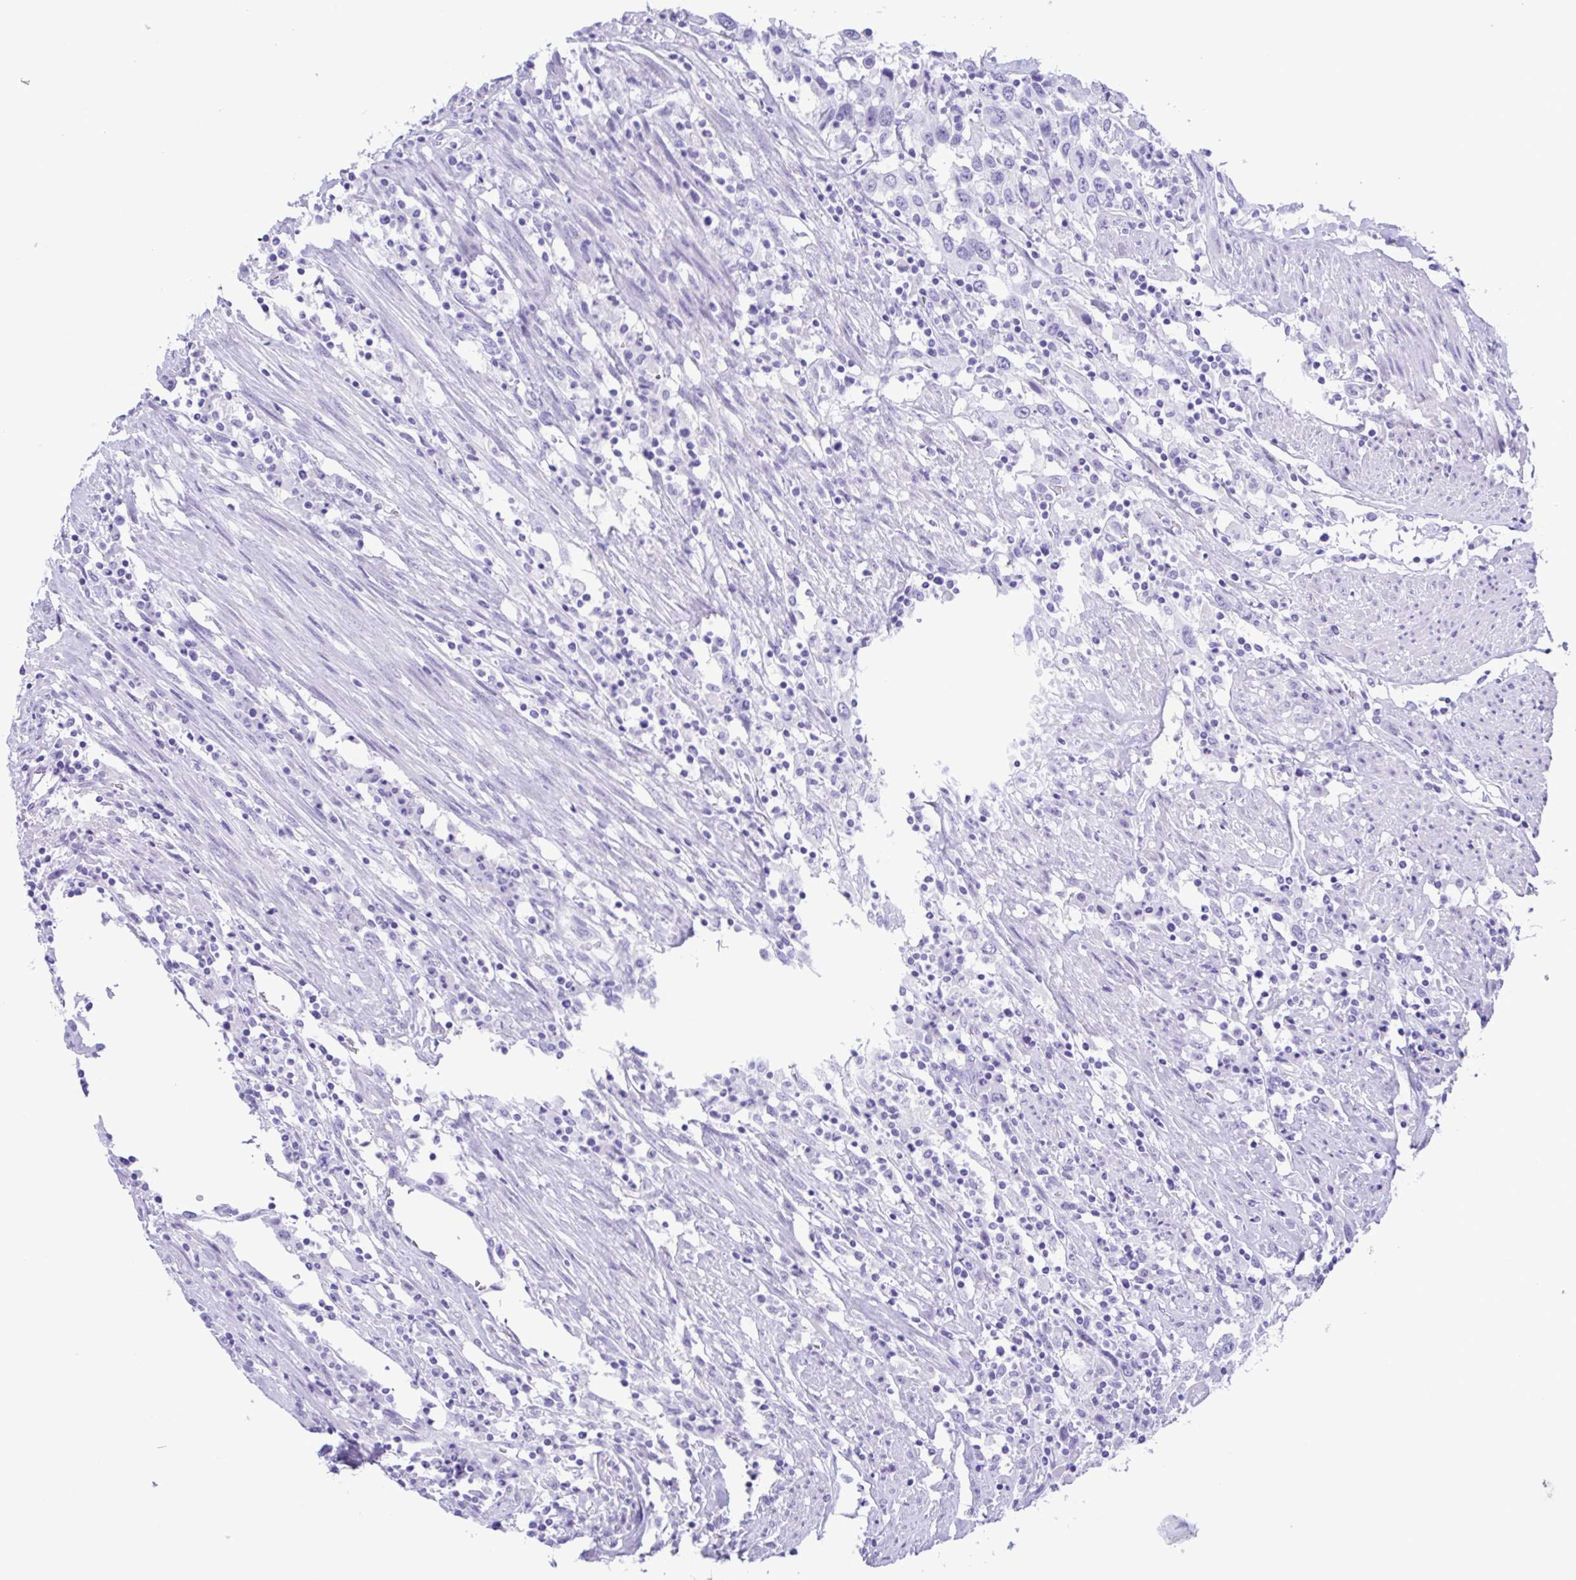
{"staining": {"intensity": "negative", "quantity": "none", "location": "none"}, "tissue": "urothelial cancer", "cell_type": "Tumor cells", "image_type": "cancer", "snomed": [{"axis": "morphology", "description": "Urothelial carcinoma, High grade"}, {"axis": "topography", "description": "Urinary bladder"}], "caption": "Immunohistochemistry (IHC) histopathology image of neoplastic tissue: human urothelial cancer stained with DAB reveals no significant protein positivity in tumor cells. The staining was performed using DAB (3,3'-diaminobenzidine) to visualize the protein expression in brown, while the nuclei were stained in blue with hematoxylin (Magnification: 20x).", "gene": "TSPY2", "patient": {"sex": "male", "age": 61}}